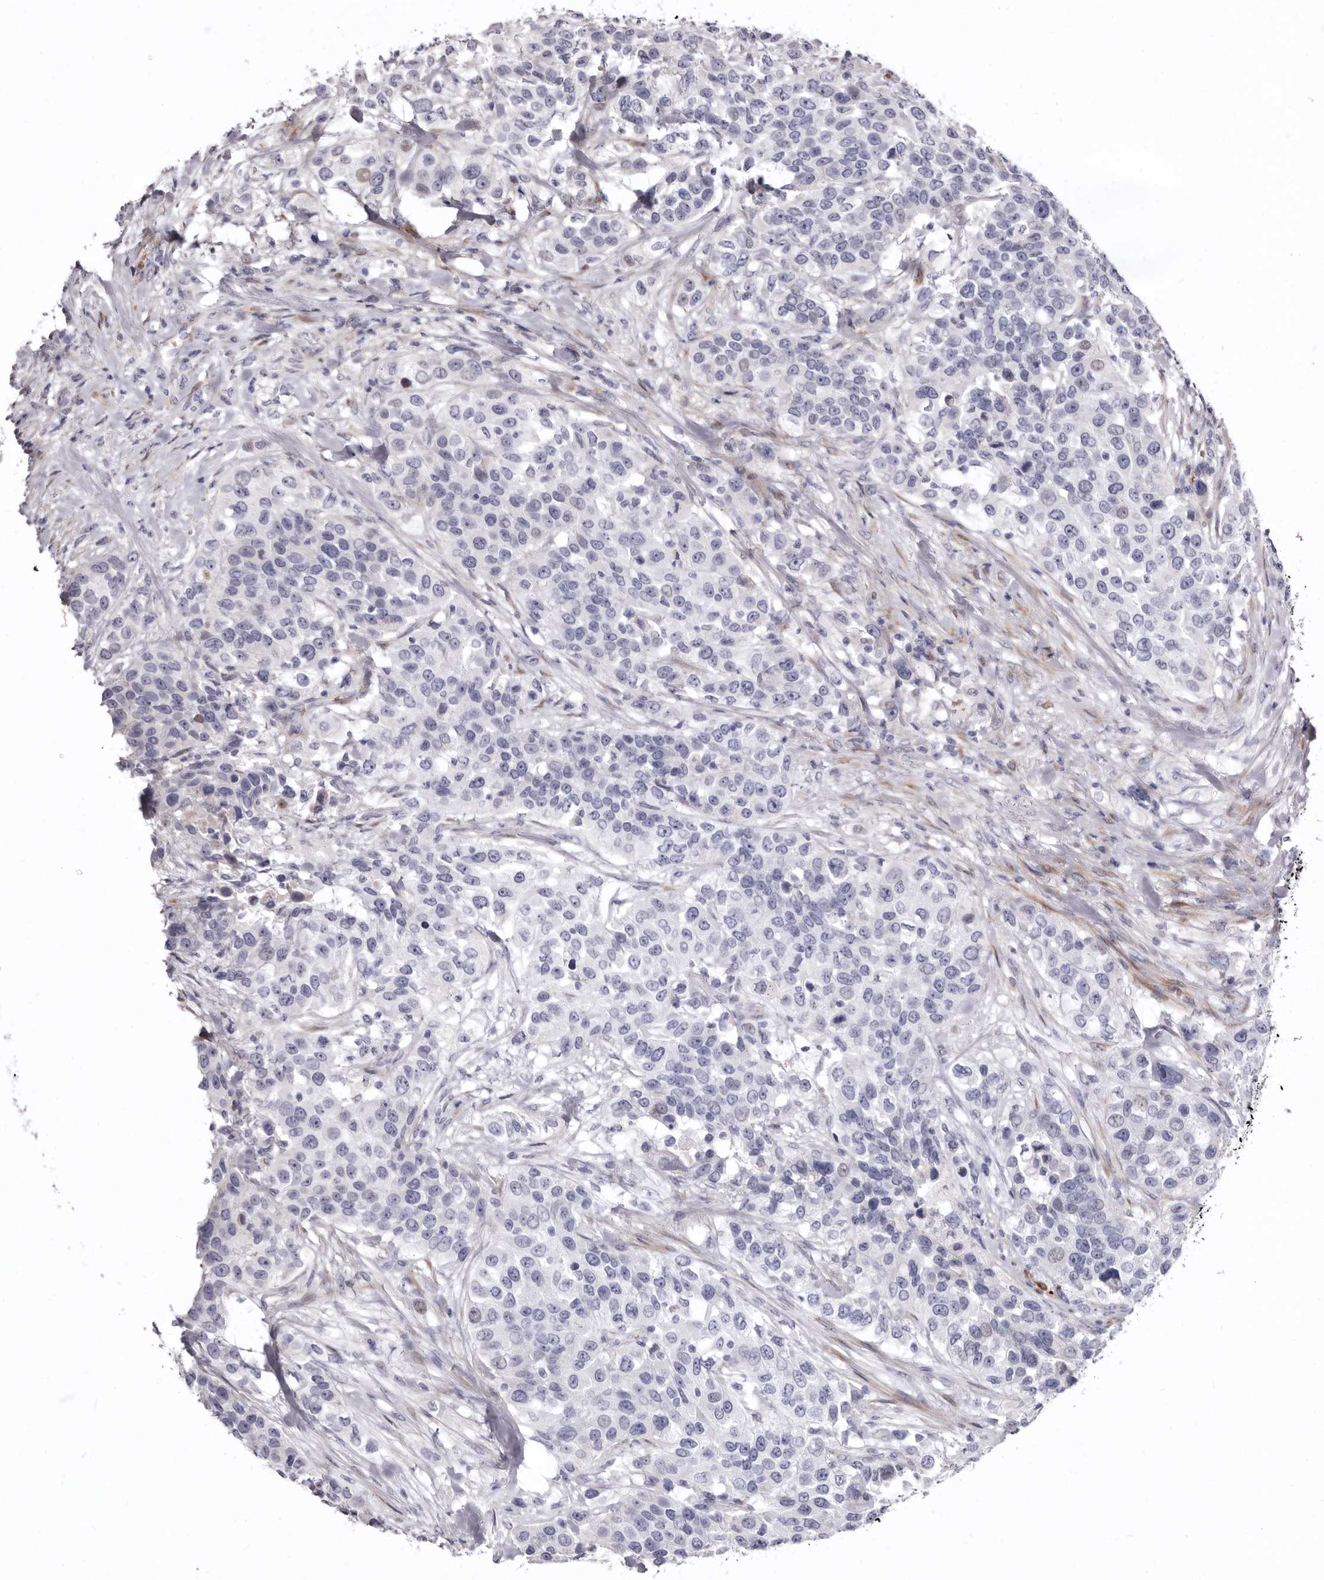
{"staining": {"intensity": "negative", "quantity": "none", "location": "none"}, "tissue": "urothelial cancer", "cell_type": "Tumor cells", "image_type": "cancer", "snomed": [{"axis": "morphology", "description": "Urothelial carcinoma, High grade"}, {"axis": "topography", "description": "Urinary bladder"}], "caption": "Photomicrograph shows no protein expression in tumor cells of high-grade urothelial carcinoma tissue.", "gene": "AIDA", "patient": {"sex": "female", "age": 80}}